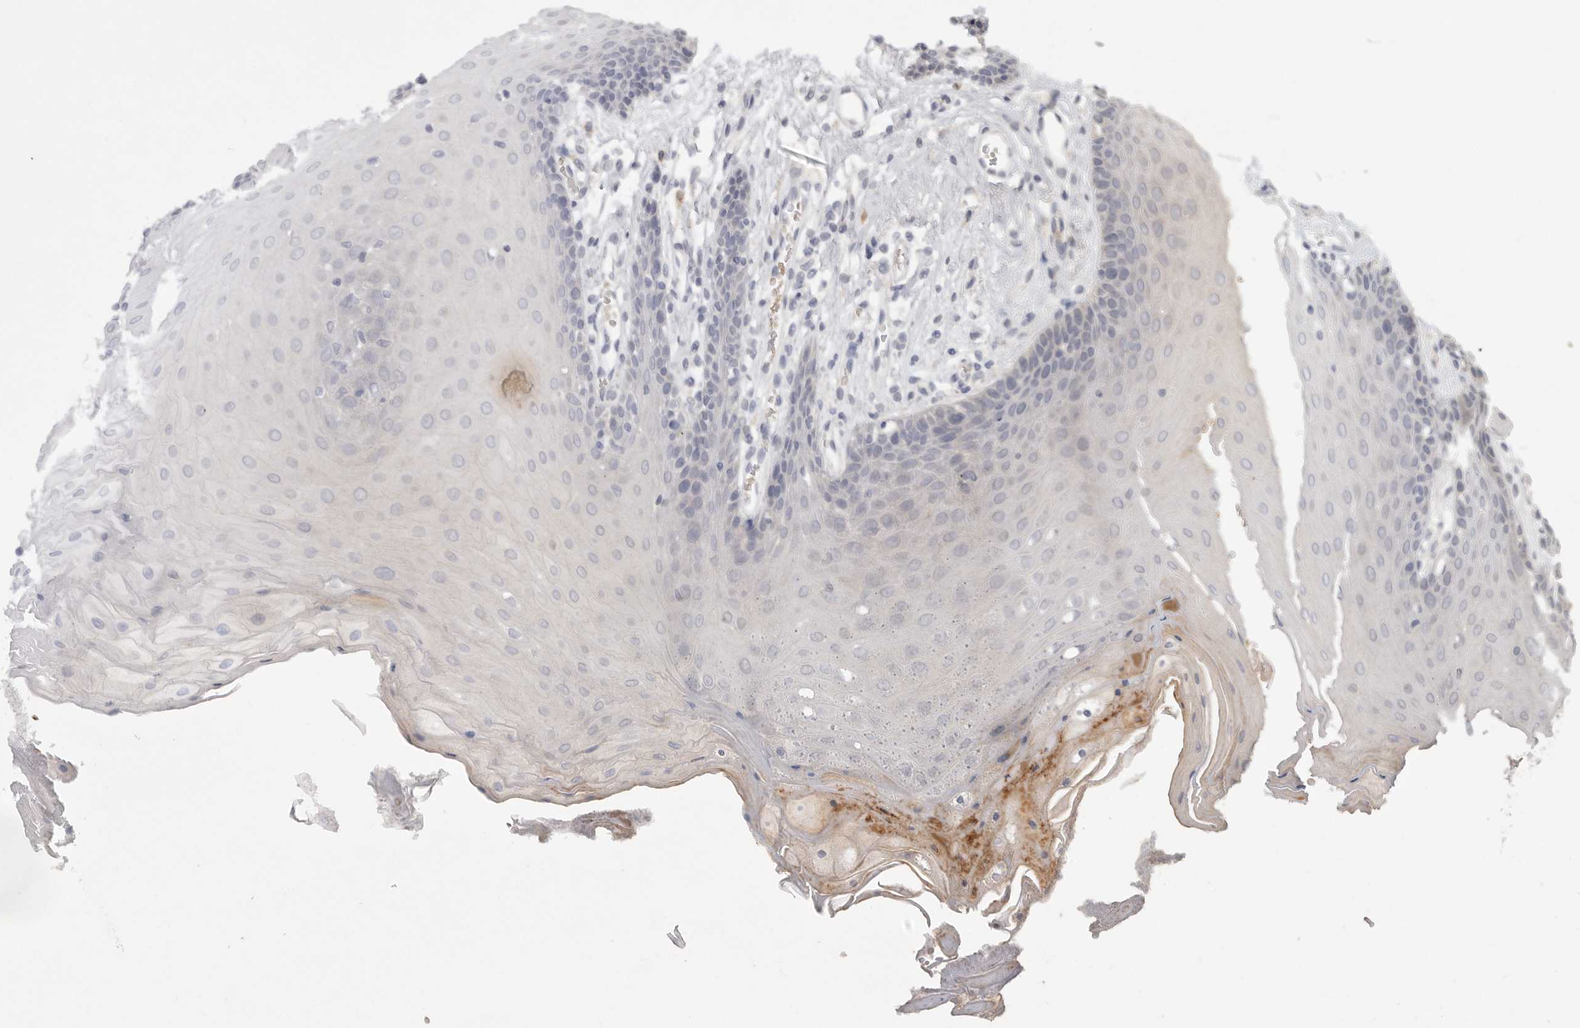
{"staining": {"intensity": "negative", "quantity": "none", "location": "none"}, "tissue": "oral mucosa", "cell_type": "Squamous epithelial cells", "image_type": "normal", "snomed": [{"axis": "morphology", "description": "Normal tissue, NOS"}, {"axis": "morphology", "description": "Squamous cell carcinoma, NOS"}, {"axis": "topography", "description": "Skeletal muscle"}, {"axis": "topography", "description": "Oral tissue"}, {"axis": "topography", "description": "Salivary gland"}, {"axis": "topography", "description": "Head-Neck"}], "caption": "An IHC photomicrograph of normal oral mucosa is shown. There is no staining in squamous epithelial cells of oral mucosa. (Brightfield microscopy of DAB (3,3'-diaminobenzidine) IHC at high magnification).", "gene": "DNAJC11", "patient": {"sex": "male", "age": 54}}